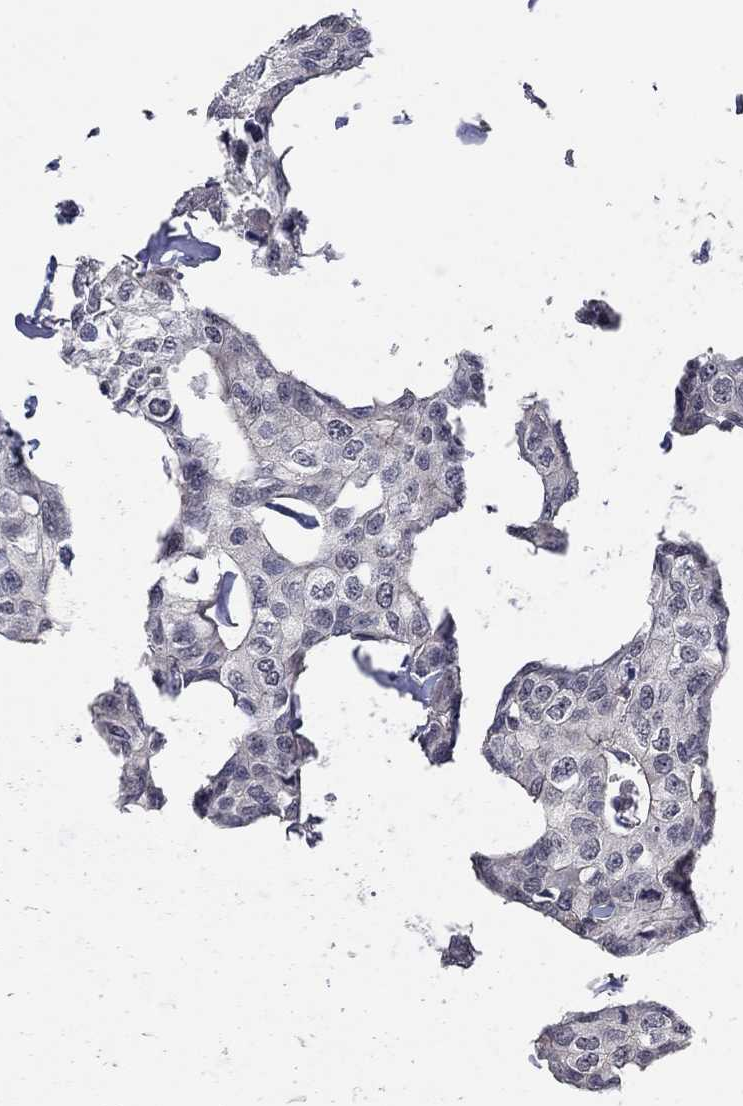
{"staining": {"intensity": "negative", "quantity": "none", "location": "none"}, "tissue": "breast cancer", "cell_type": "Tumor cells", "image_type": "cancer", "snomed": [{"axis": "morphology", "description": "Duct carcinoma"}, {"axis": "topography", "description": "Breast"}], "caption": "Protein analysis of breast invasive ductal carcinoma exhibits no significant positivity in tumor cells.", "gene": "WASF3", "patient": {"sex": "female", "age": 80}}